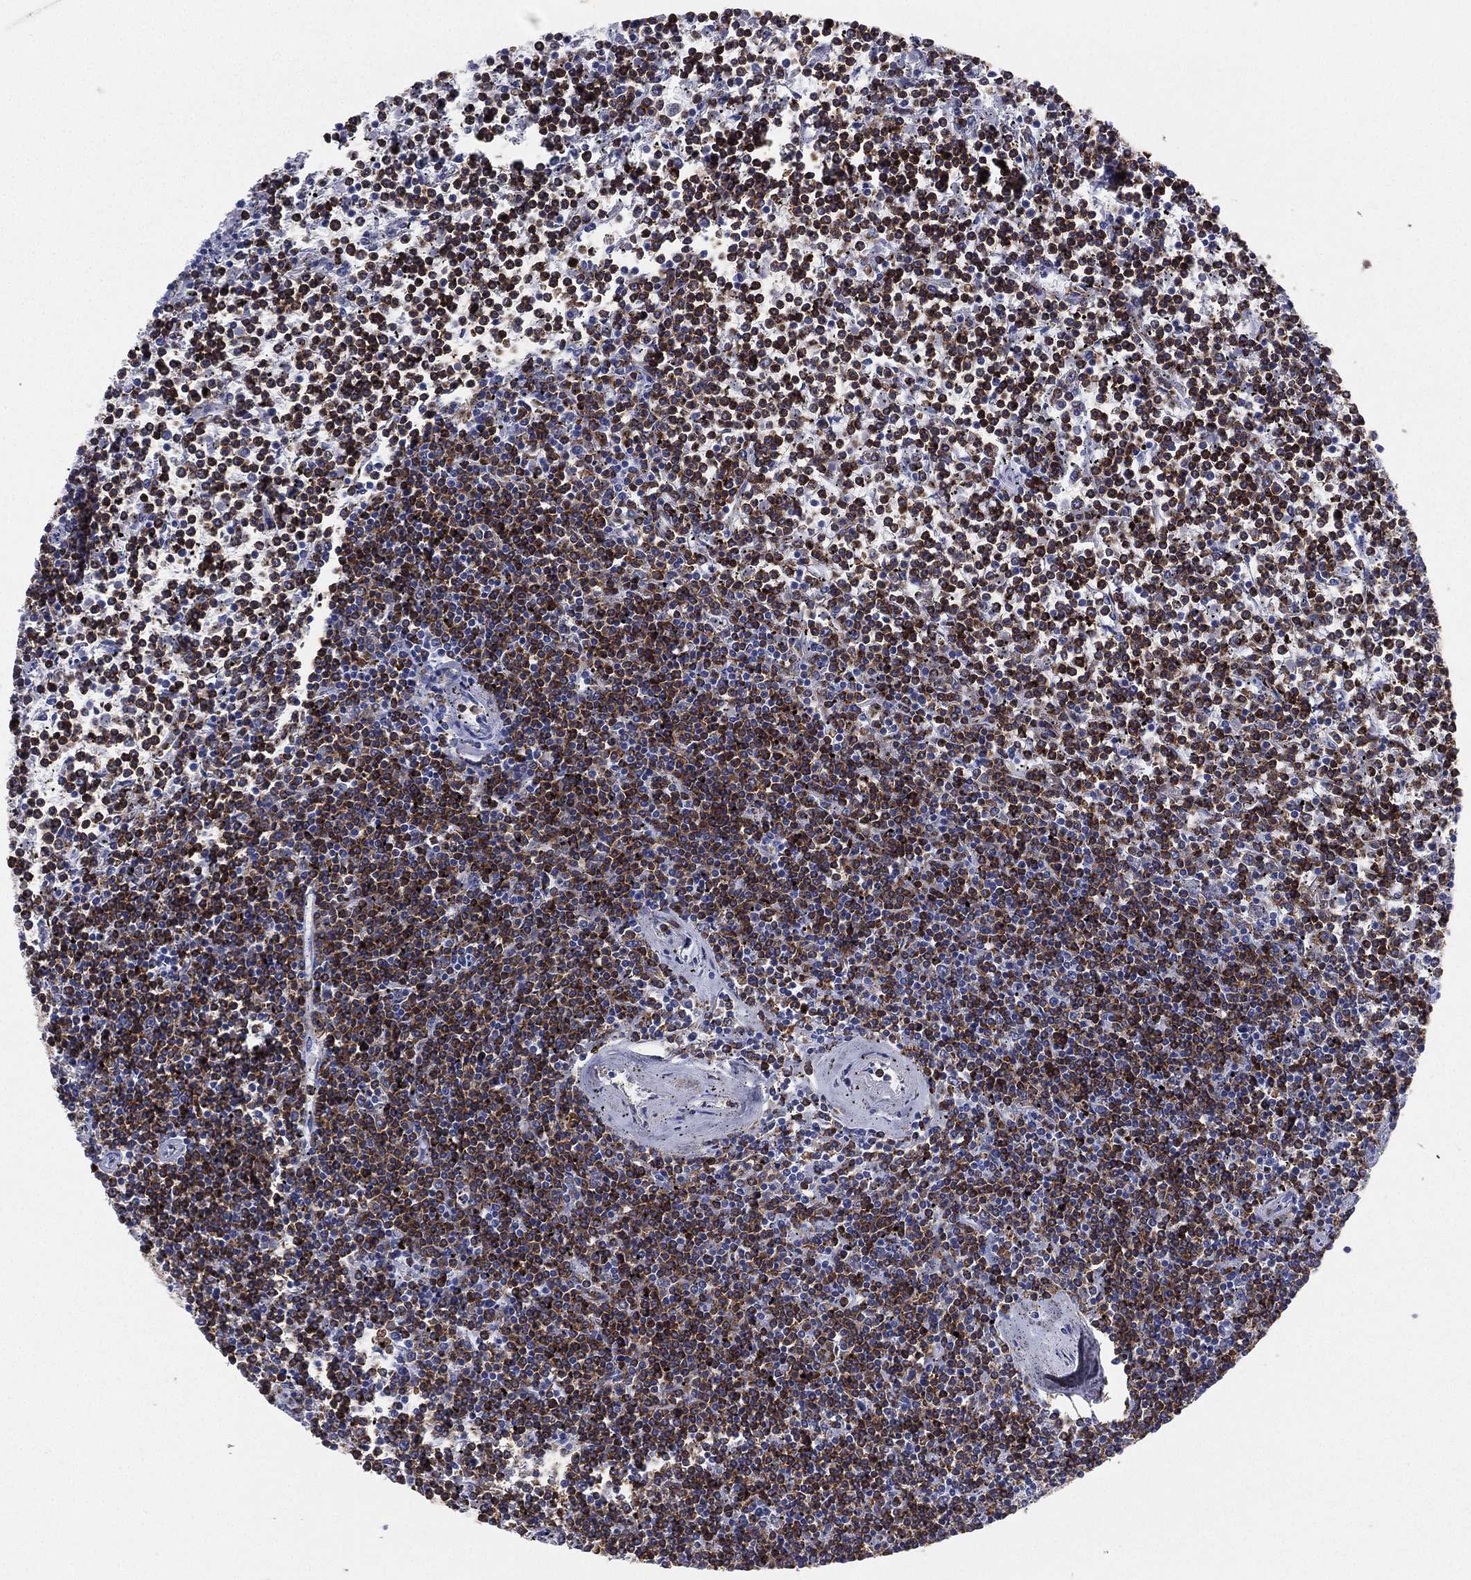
{"staining": {"intensity": "strong", "quantity": ">75%", "location": "cytoplasmic/membranous"}, "tissue": "lymphoma", "cell_type": "Tumor cells", "image_type": "cancer", "snomed": [{"axis": "morphology", "description": "Malignant lymphoma, non-Hodgkin's type, Low grade"}, {"axis": "topography", "description": "Spleen"}], "caption": "Tumor cells demonstrate high levels of strong cytoplasmic/membranous staining in about >75% of cells in lymphoma. Ihc stains the protein of interest in brown and the nuclei are stained blue.", "gene": "CD22", "patient": {"sex": "female", "age": 19}}